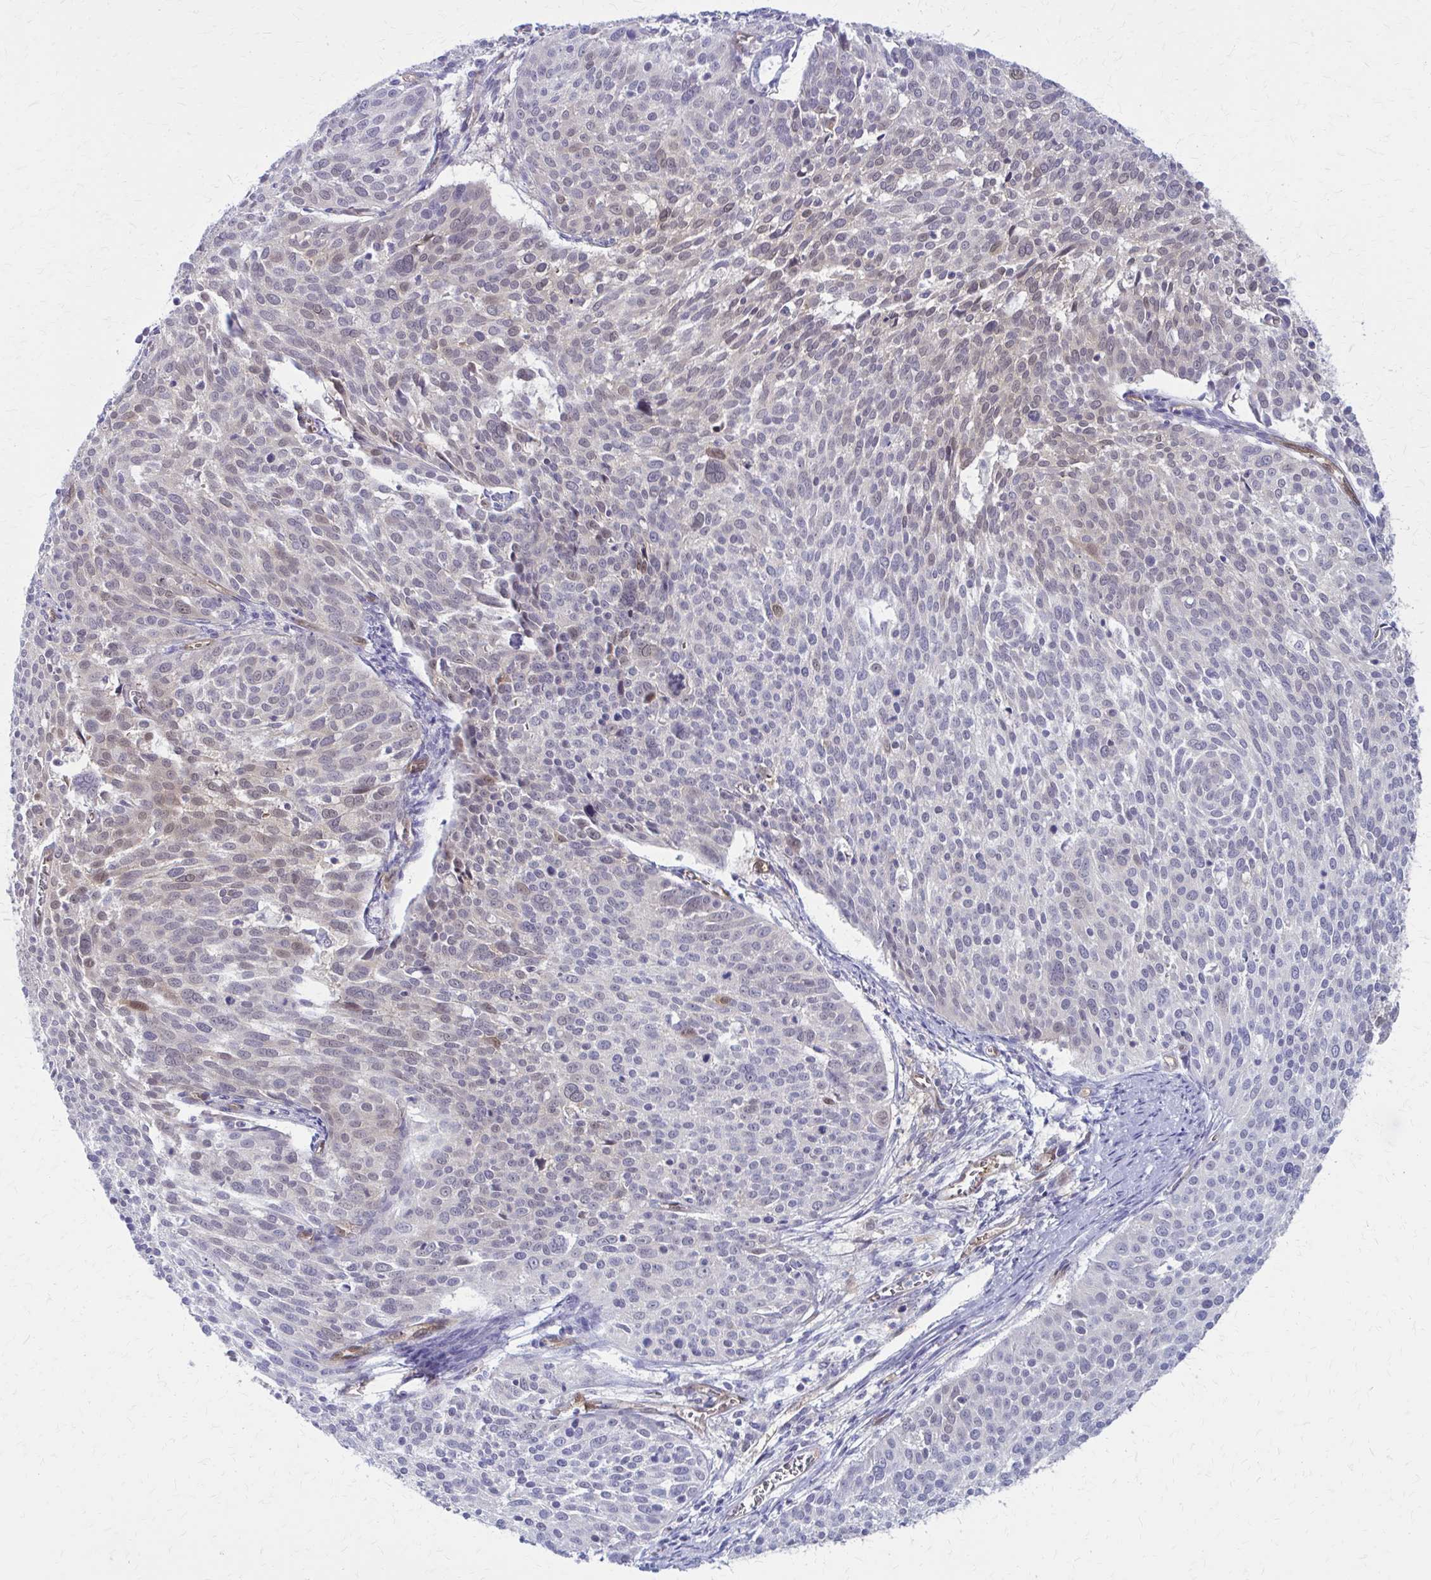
{"staining": {"intensity": "moderate", "quantity": "<25%", "location": "cytoplasmic/membranous,nuclear"}, "tissue": "cervical cancer", "cell_type": "Tumor cells", "image_type": "cancer", "snomed": [{"axis": "morphology", "description": "Squamous cell carcinoma, NOS"}, {"axis": "topography", "description": "Cervix"}], "caption": "Immunohistochemistry (IHC) of squamous cell carcinoma (cervical) demonstrates low levels of moderate cytoplasmic/membranous and nuclear positivity in about <25% of tumor cells. (DAB IHC with brightfield microscopy, high magnification).", "gene": "CLIC2", "patient": {"sex": "female", "age": 39}}